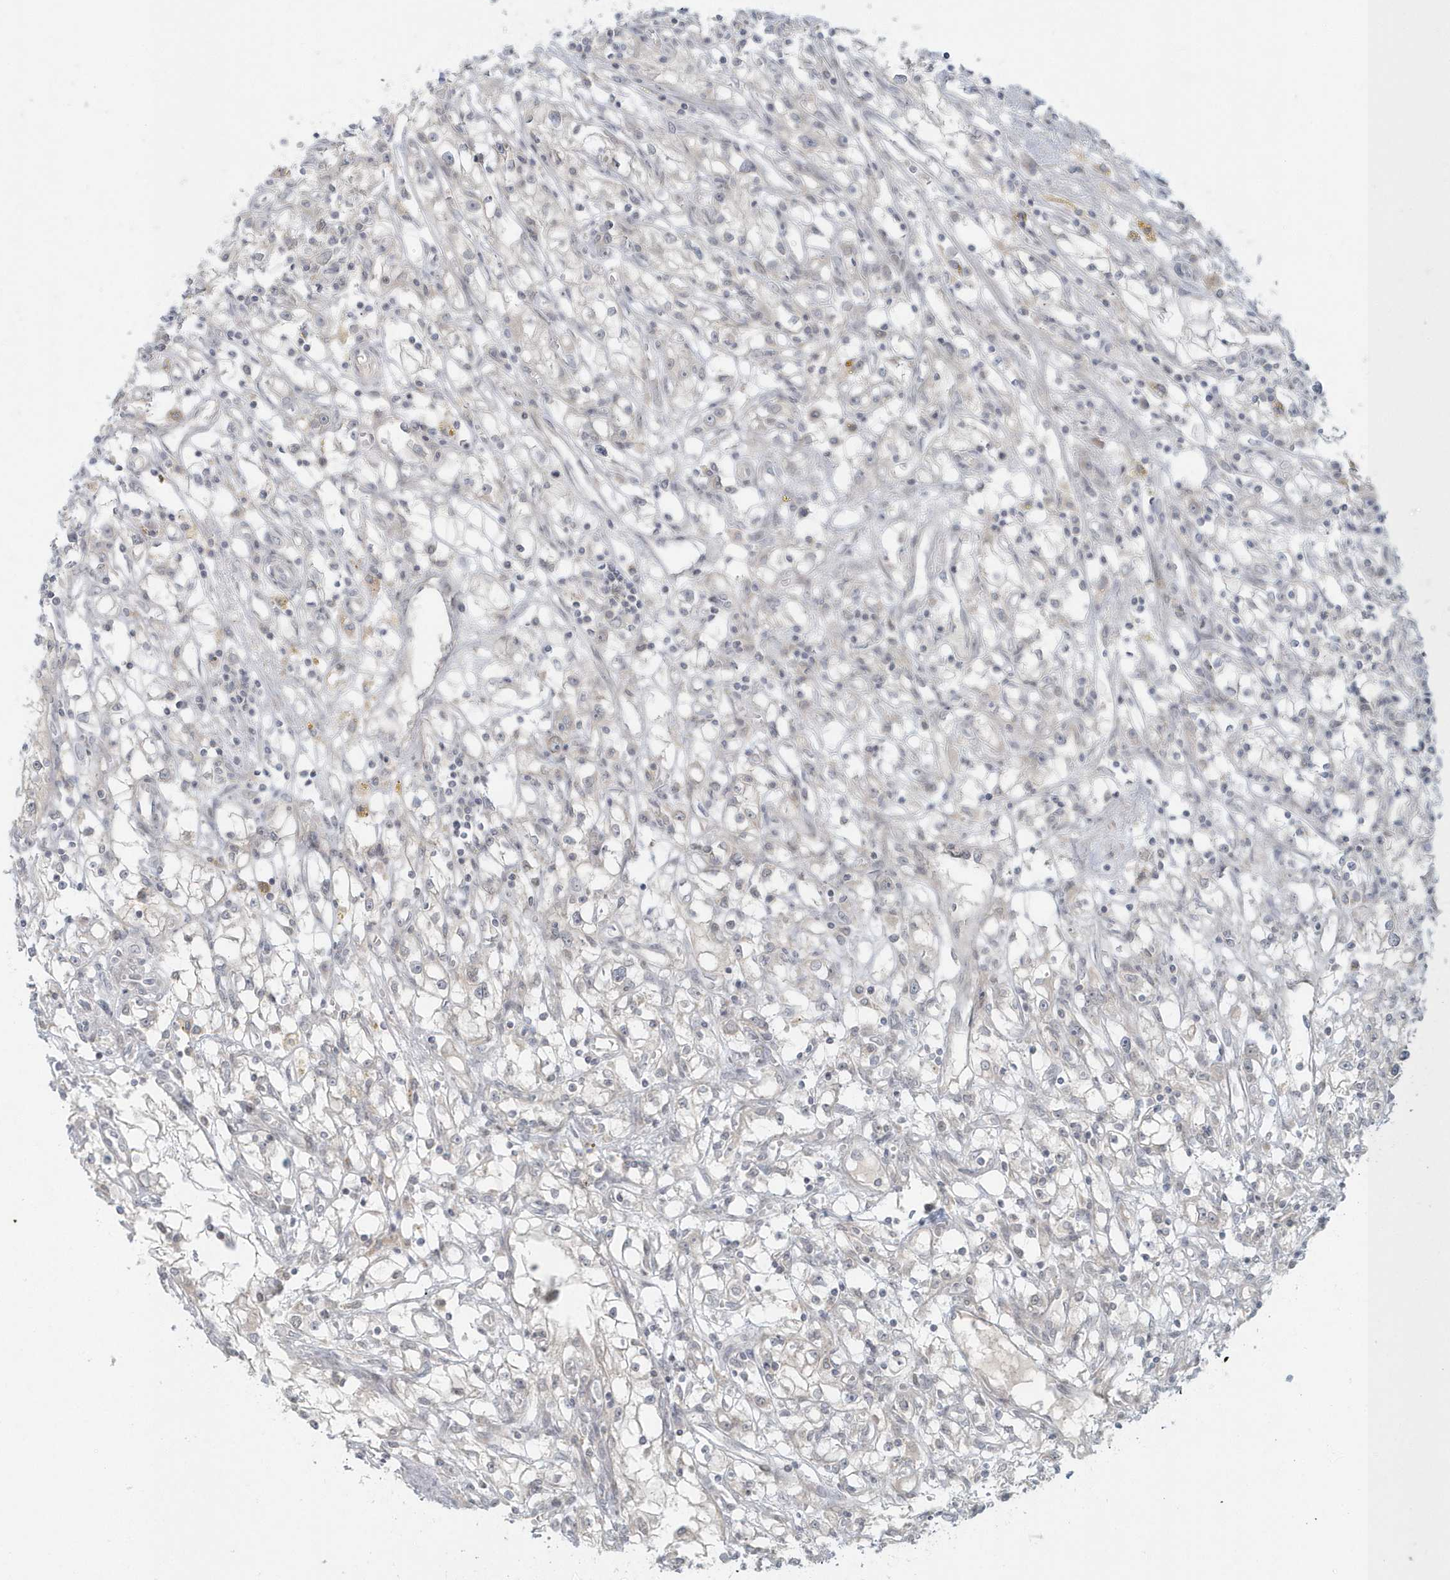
{"staining": {"intensity": "negative", "quantity": "none", "location": "none"}, "tissue": "renal cancer", "cell_type": "Tumor cells", "image_type": "cancer", "snomed": [{"axis": "morphology", "description": "Adenocarcinoma, NOS"}, {"axis": "topography", "description": "Kidney"}], "caption": "The micrograph displays no staining of tumor cells in renal cancer.", "gene": "BLTP3A", "patient": {"sex": "male", "age": 56}}